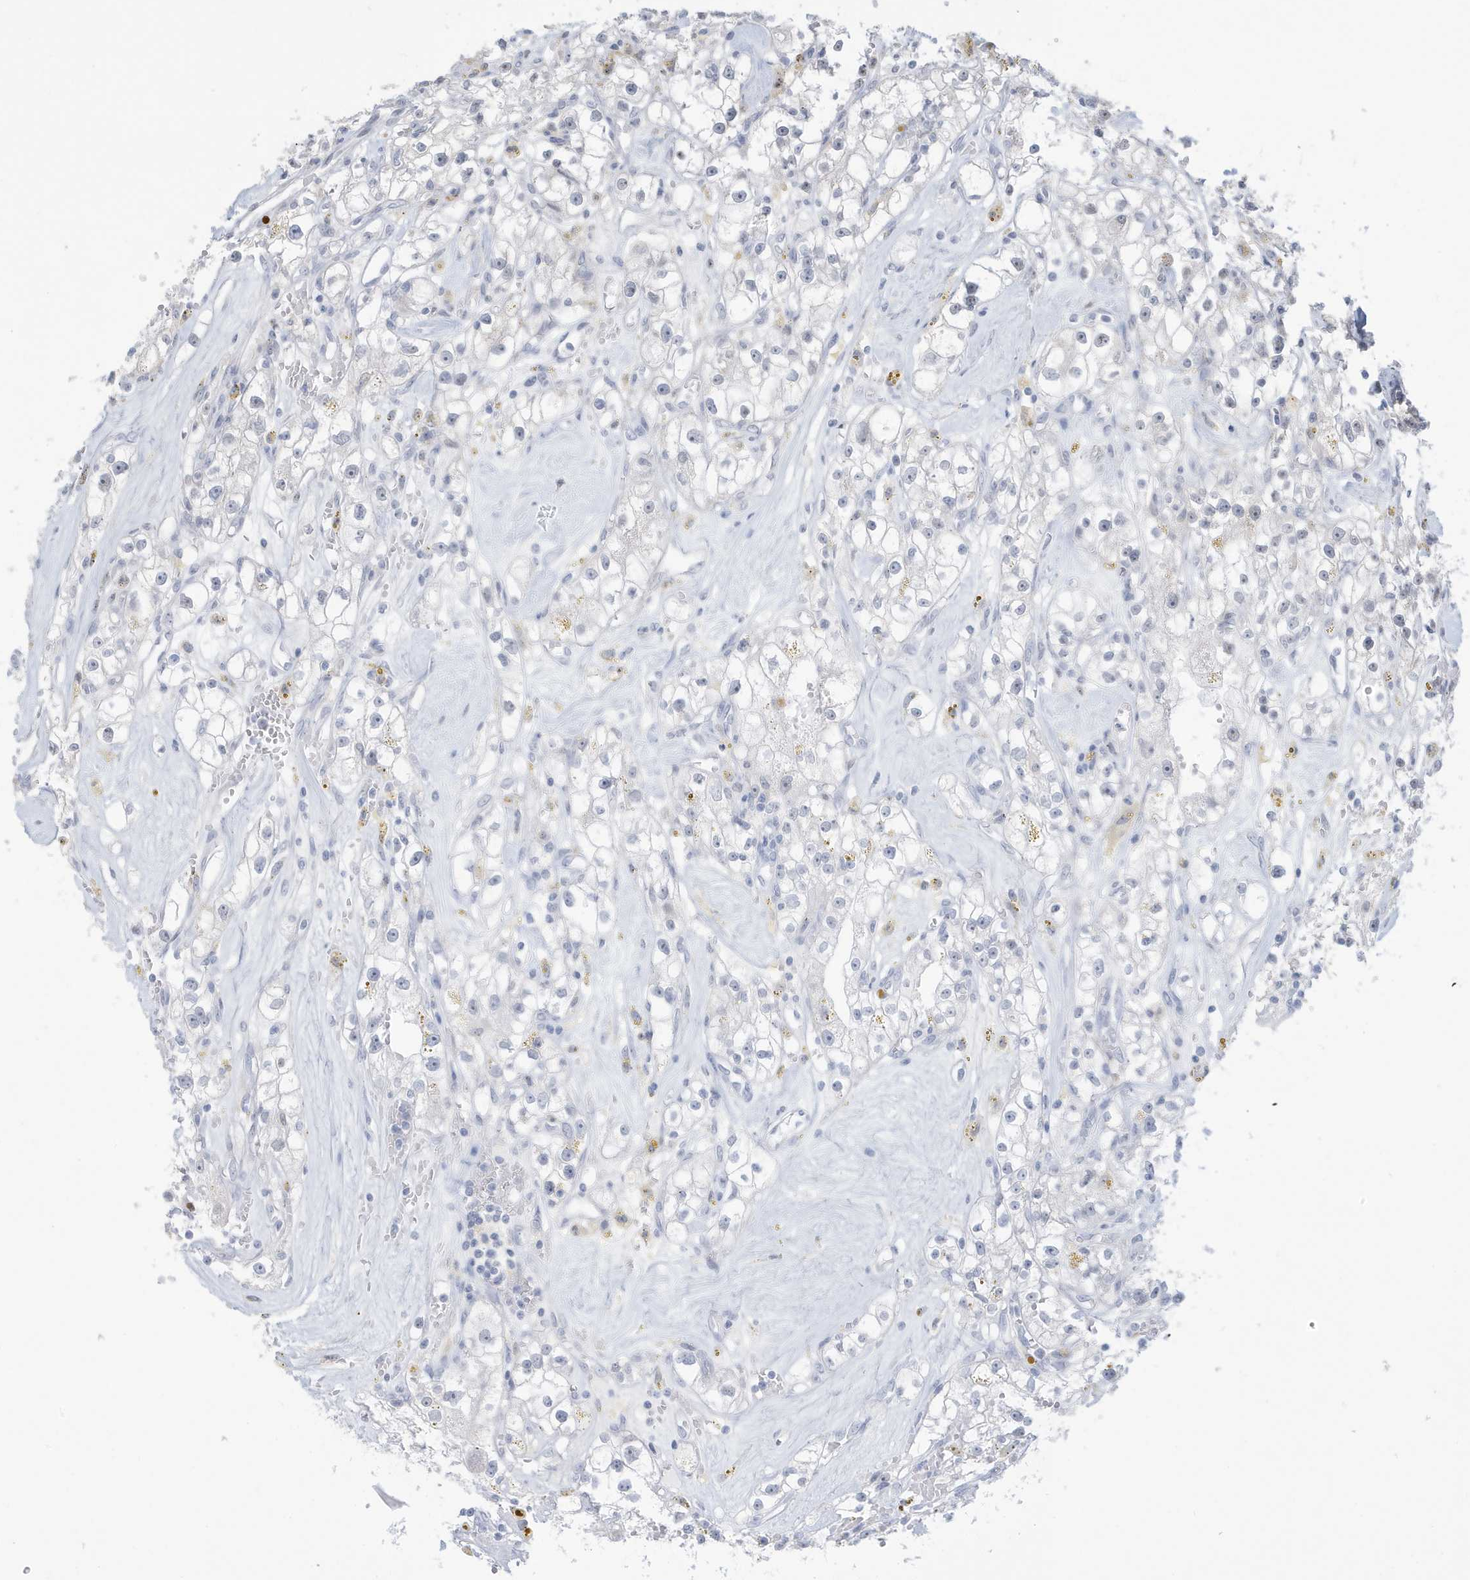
{"staining": {"intensity": "negative", "quantity": "none", "location": "none"}, "tissue": "renal cancer", "cell_type": "Tumor cells", "image_type": "cancer", "snomed": [{"axis": "morphology", "description": "Adenocarcinoma, NOS"}, {"axis": "topography", "description": "Kidney"}], "caption": "The image exhibits no significant staining in tumor cells of renal cancer.", "gene": "FNDC1", "patient": {"sex": "male", "age": 56}}